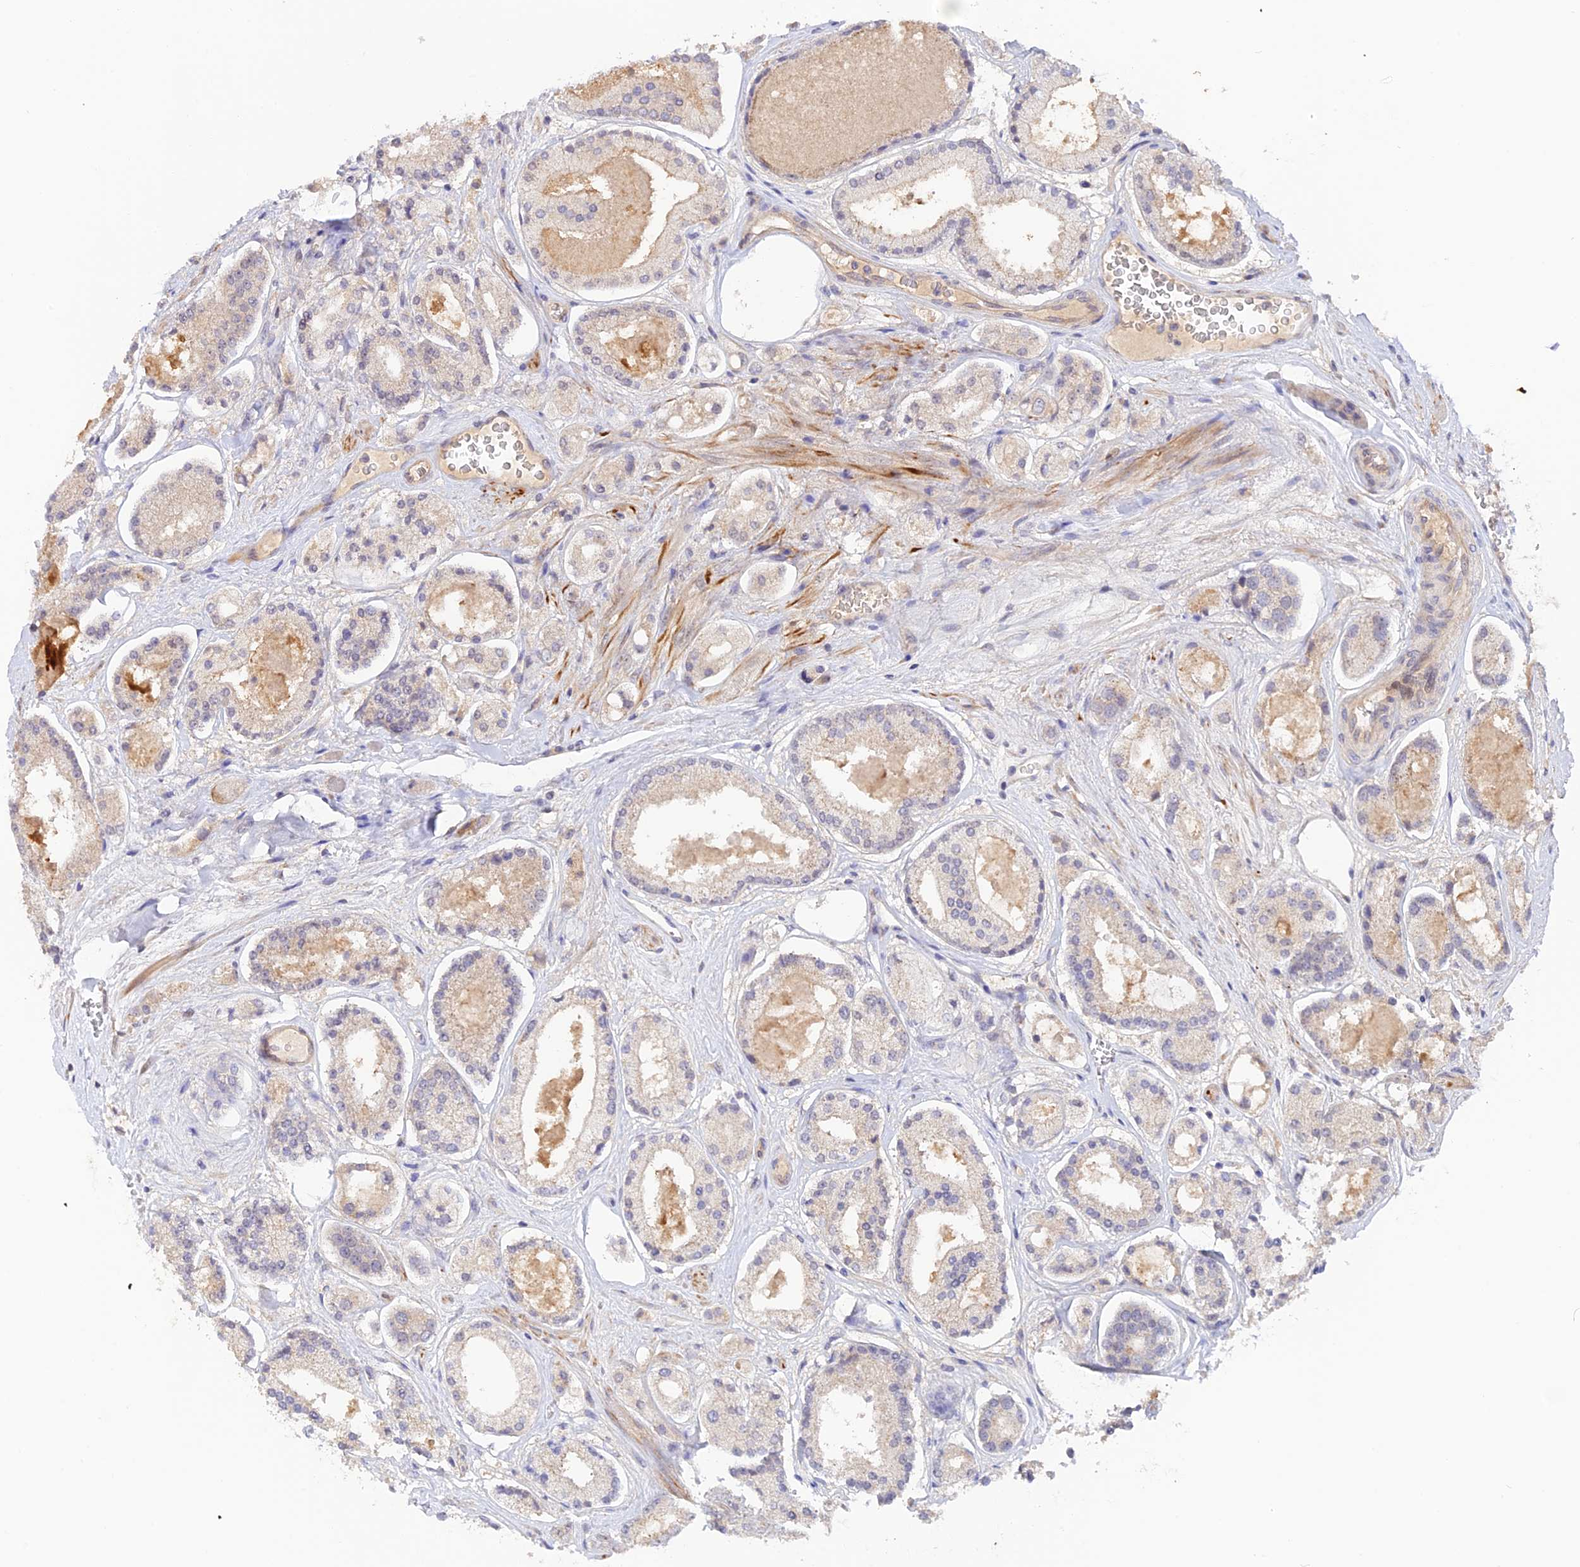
{"staining": {"intensity": "negative", "quantity": "none", "location": "none"}, "tissue": "prostate cancer", "cell_type": "Tumor cells", "image_type": "cancer", "snomed": [{"axis": "morphology", "description": "Adenocarcinoma, High grade"}, {"axis": "topography", "description": "Prostate"}], "caption": "DAB (3,3'-diaminobenzidine) immunohistochemical staining of prostate cancer reveals no significant staining in tumor cells.", "gene": "CAMSAP3", "patient": {"sex": "male", "age": 67}}